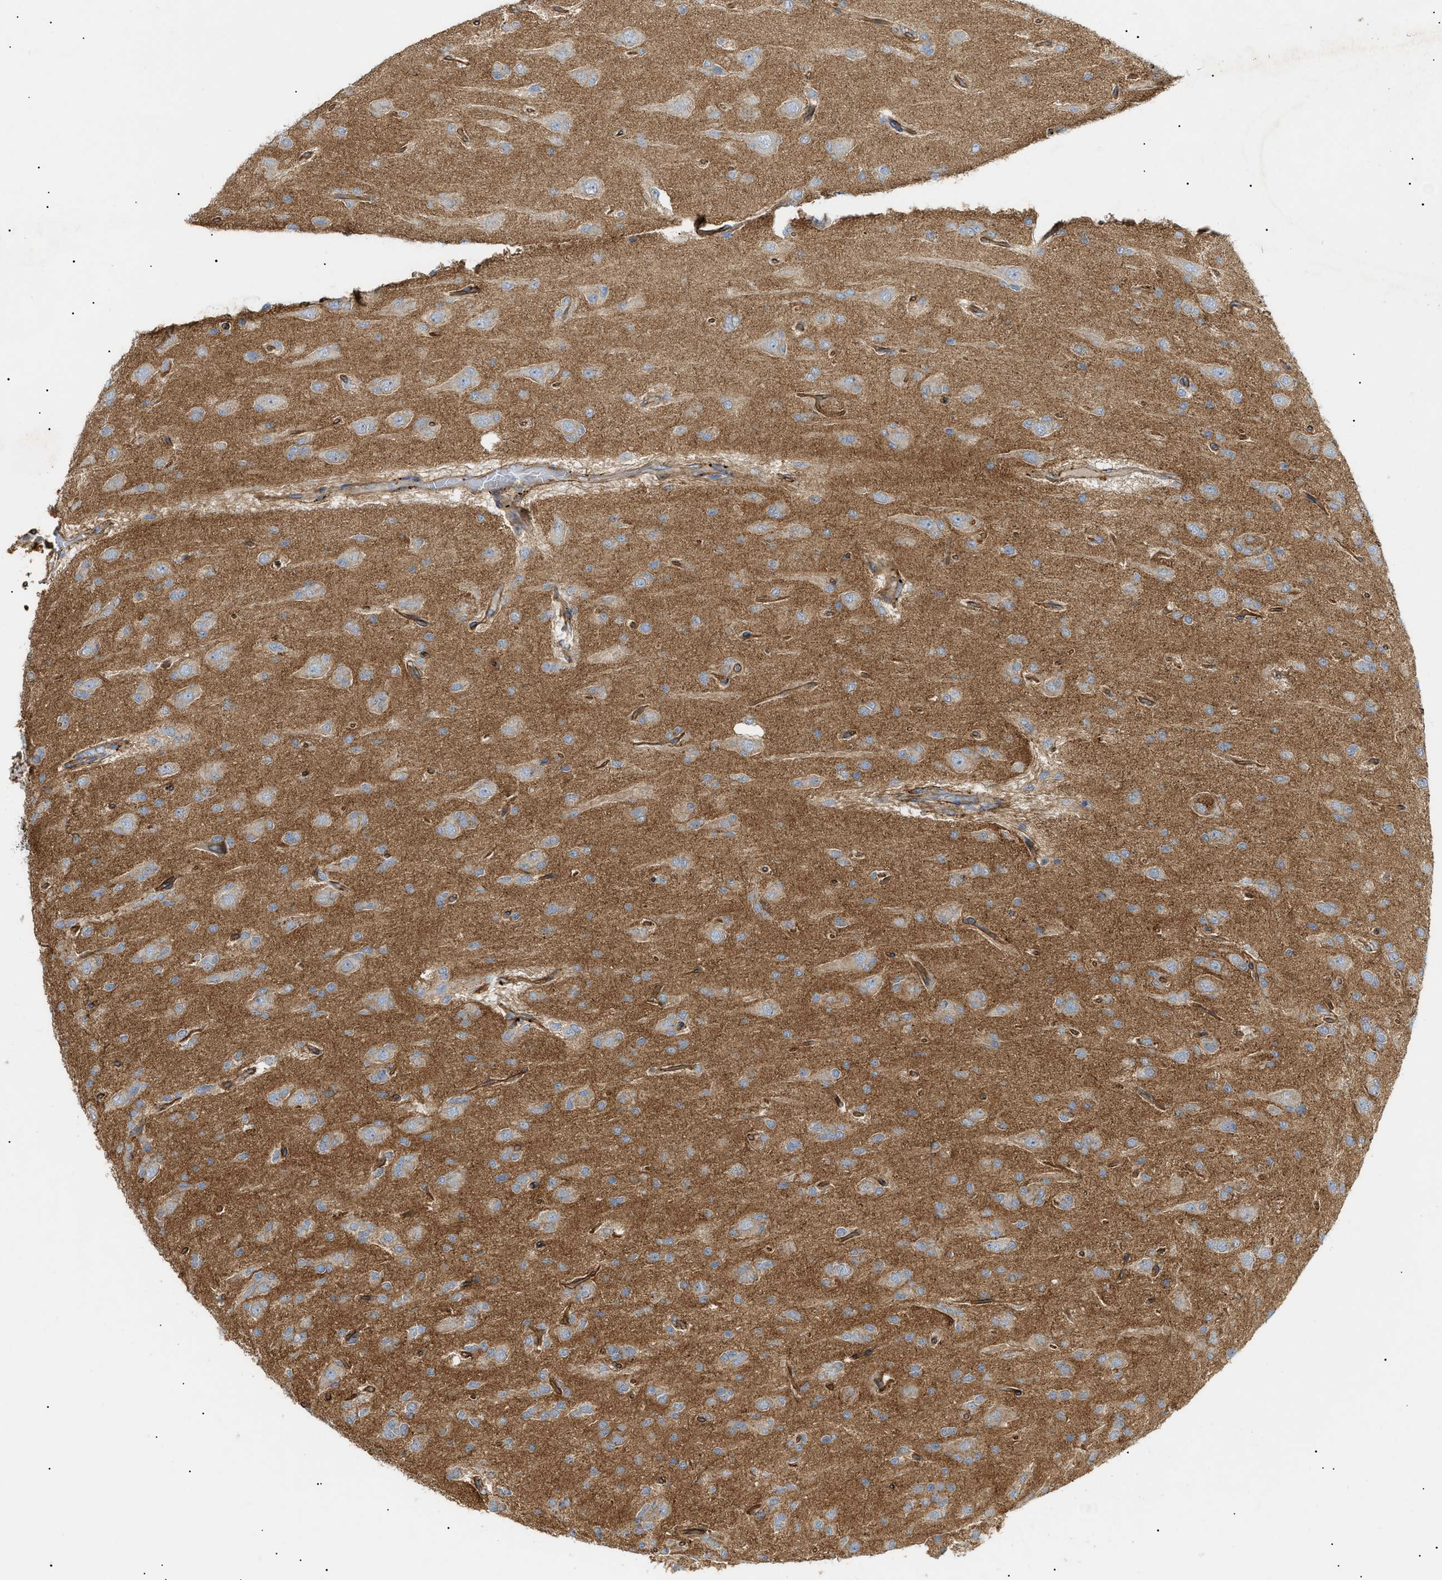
{"staining": {"intensity": "weak", "quantity": "<25%", "location": "cytoplasmic/membranous"}, "tissue": "glioma", "cell_type": "Tumor cells", "image_type": "cancer", "snomed": [{"axis": "morphology", "description": "Glioma, malignant, Low grade"}, {"axis": "topography", "description": "Brain"}], "caption": "Immunohistochemistry (IHC) micrograph of human glioma stained for a protein (brown), which shows no positivity in tumor cells.", "gene": "ZFHX2", "patient": {"sex": "male", "age": 38}}